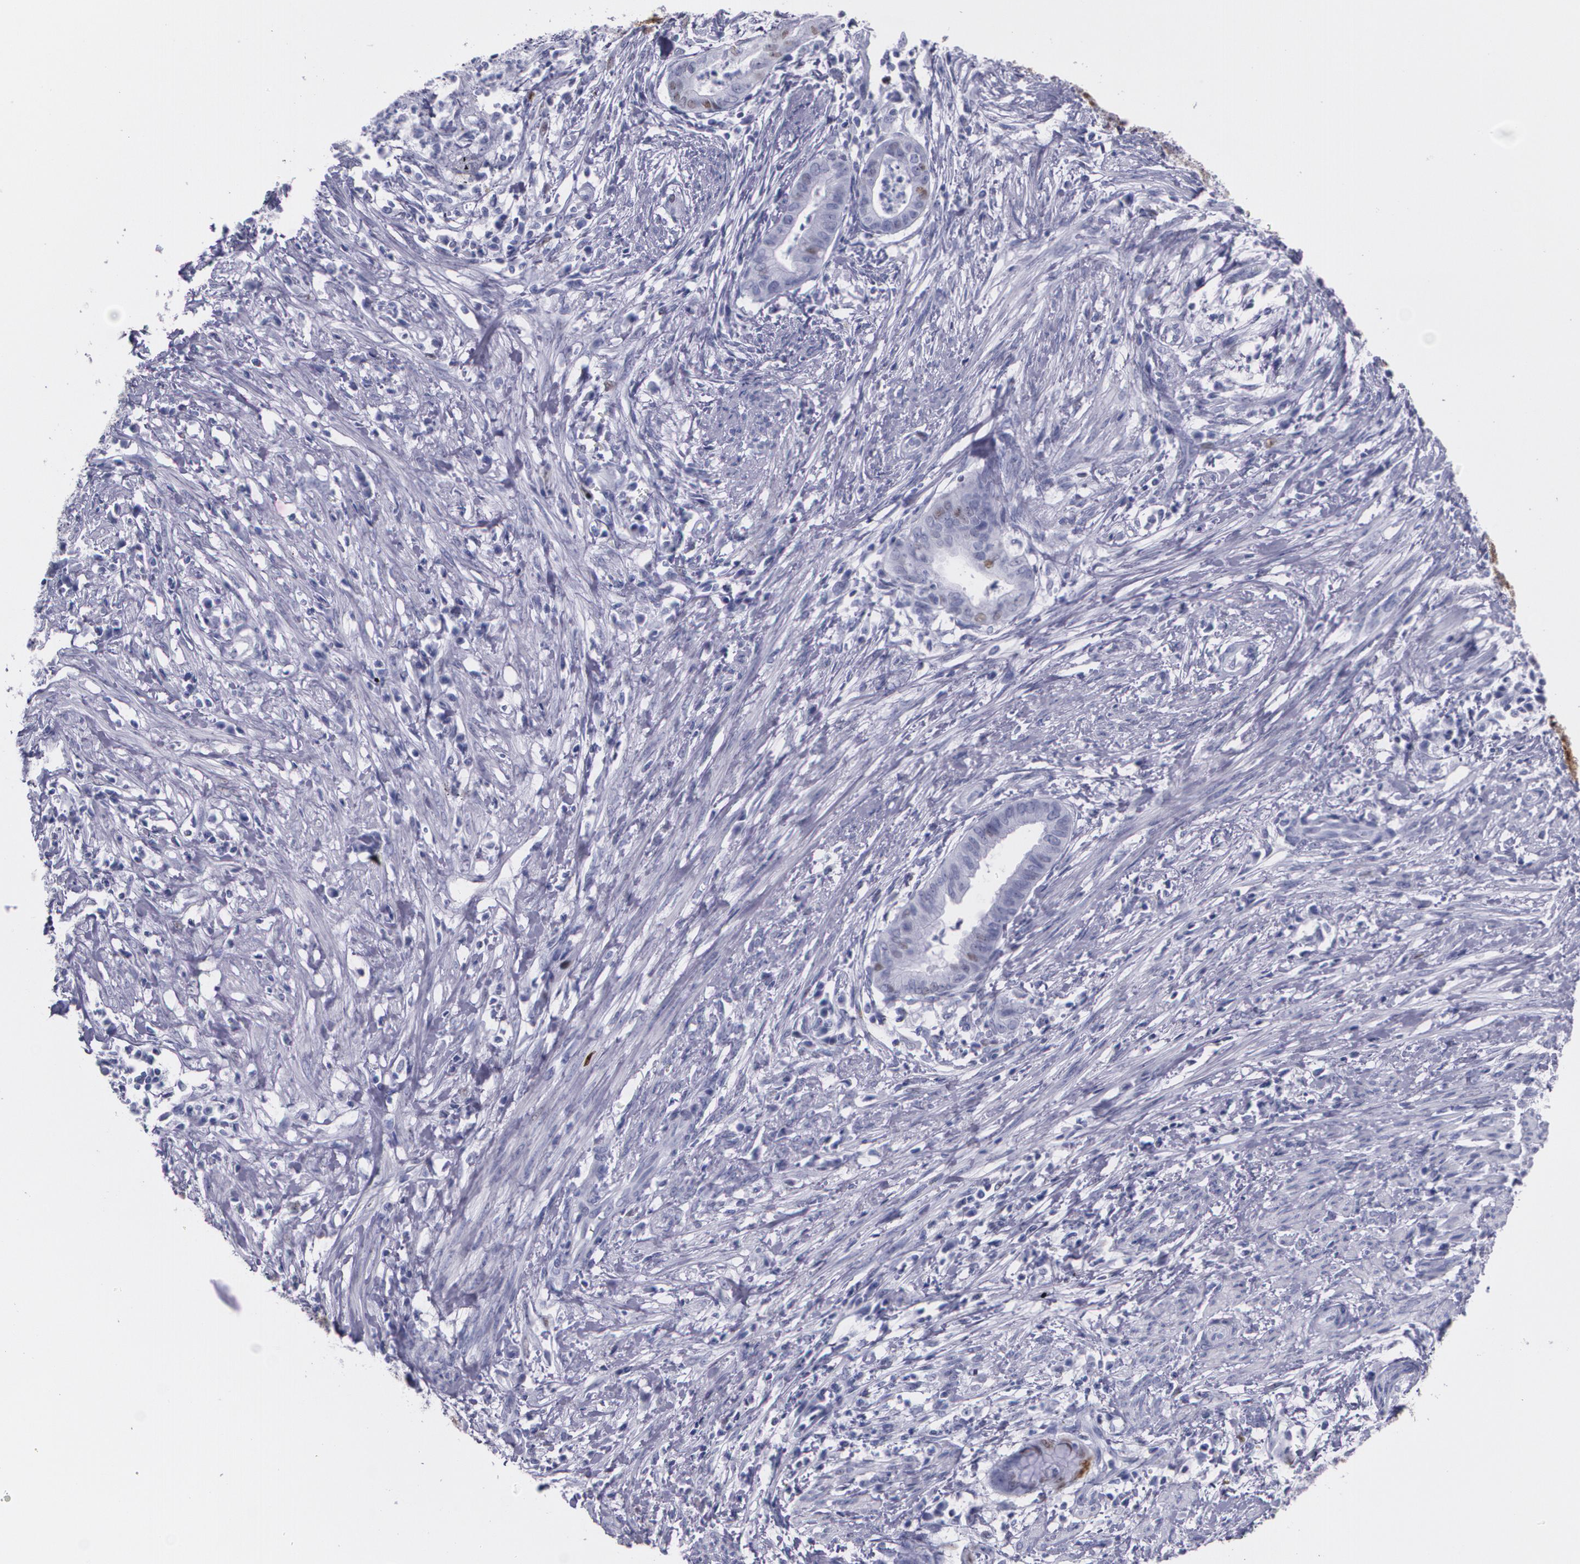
{"staining": {"intensity": "weak", "quantity": "<25%", "location": "nuclear"}, "tissue": "endometrial cancer", "cell_type": "Tumor cells", "image_type": "cancer", "snomed": [{"axis": "morphology", "description": "Necrosis, NOS"}, {"axis": "morphology", "description": "Adenocarcinoma, NOS"}, {"axis": "topography", "description": "Endometrium"}], "caption": "This is a histopathology image of IHC staining of adenocarcinoma (endometrial), which shows no staining in tumor cells.", "gene": "TP53", "patient": {"sex": "female", "age": 79}}